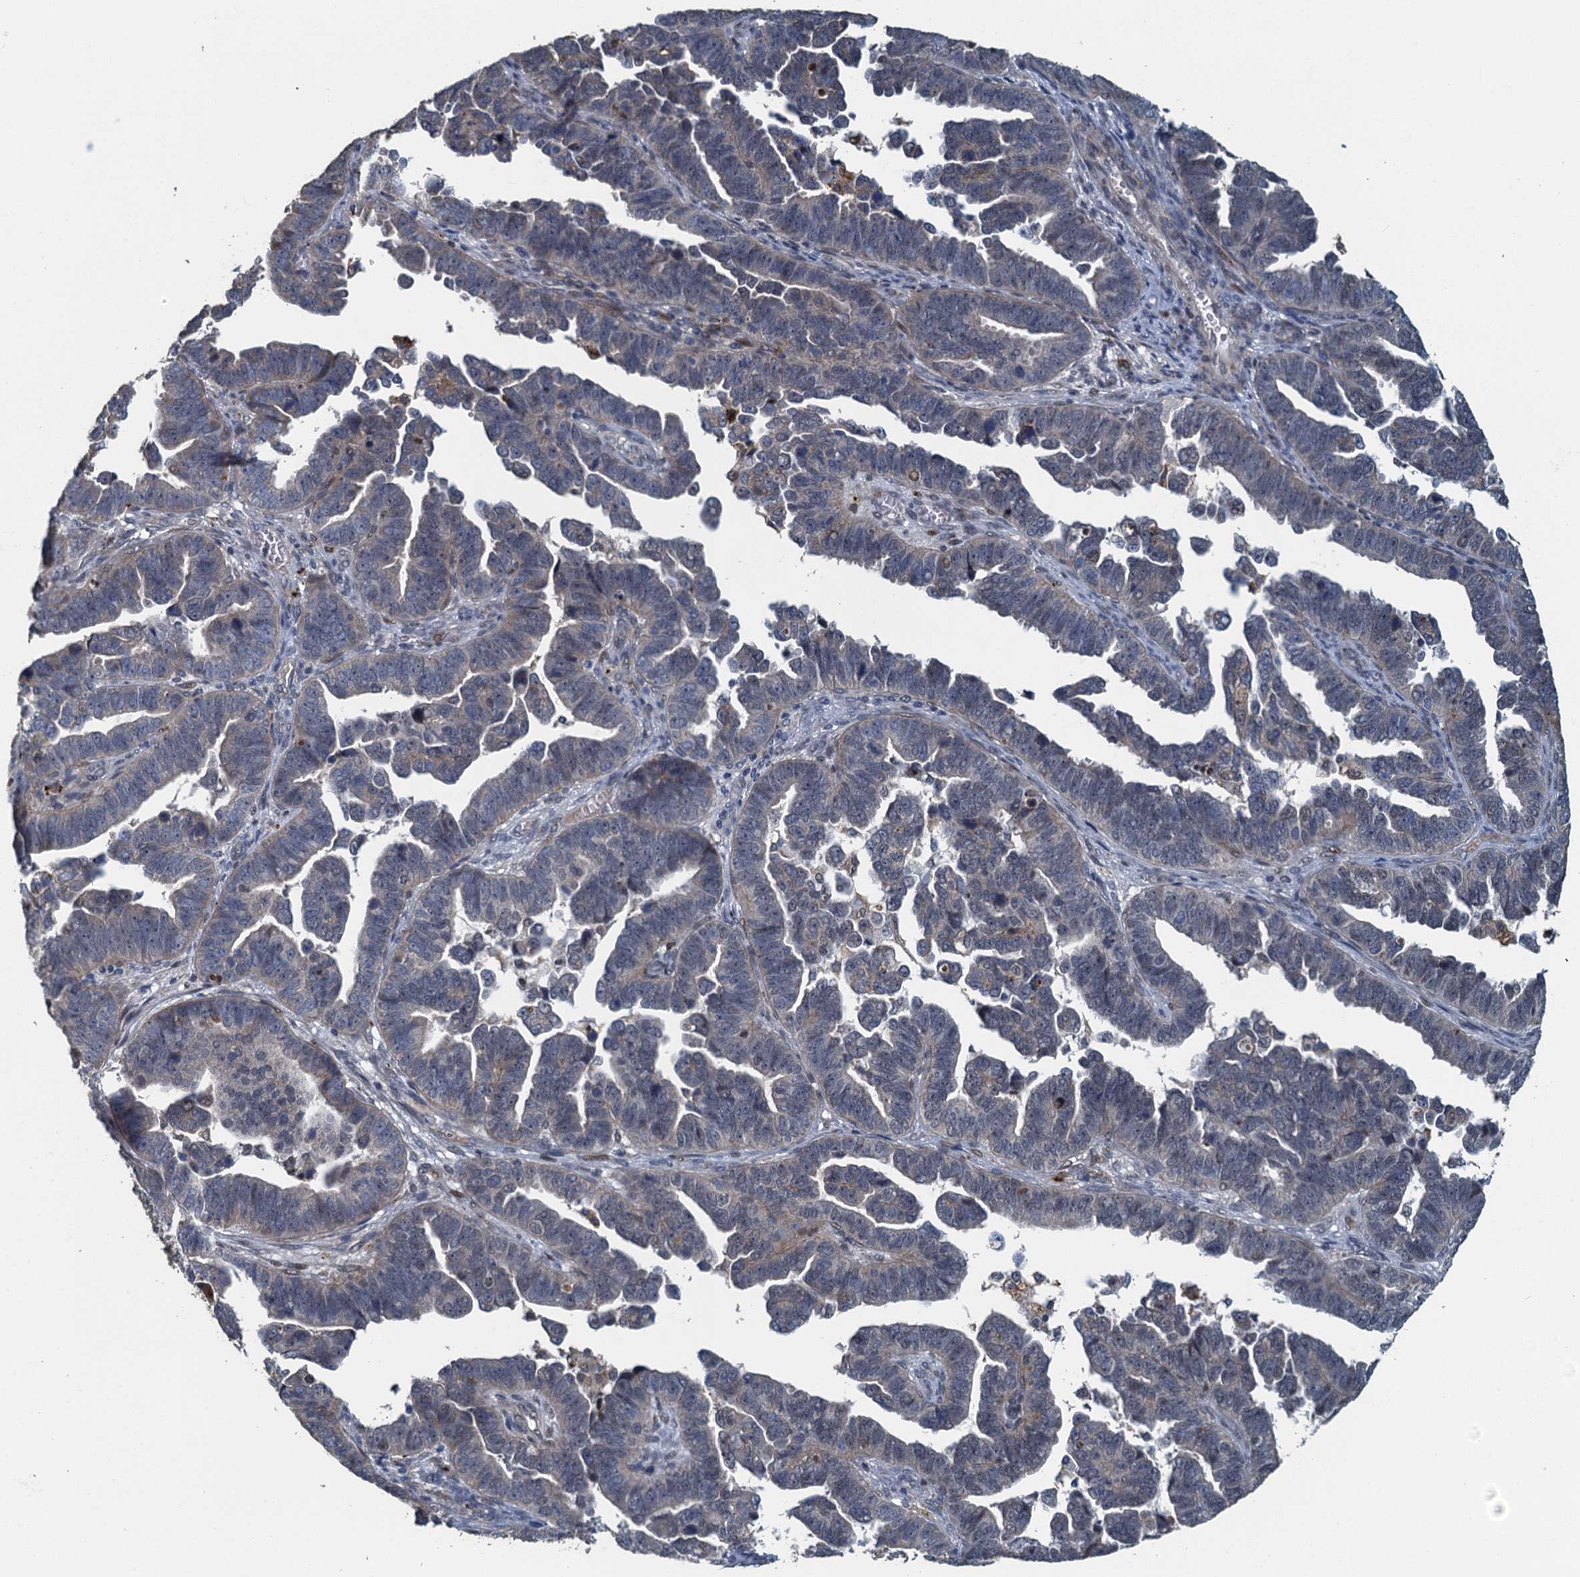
{"staining": {"intensity": "negative", "quantity": "none", "location": "none"}, "tissue": "endometrial cancer", "cell_type": "Tumor cells", "image_type": "cancer", "snomed": [{"axis": "morphology", "description": "Adenocarcinoma, NOS"}, {"axis": "topography", "description": "Endometrium"}], "caption": "The histopathology image reveals no significant expression in tumor cells of adenocarcinoma (endometrial). The staining was performed using DAB to visualize the protein expression in brown, while the nuclei were stained in blue with hematoxylin (Magnification: 20x).", "gene": "AGRN", "patient": {"sex": "female", "age": 75}}